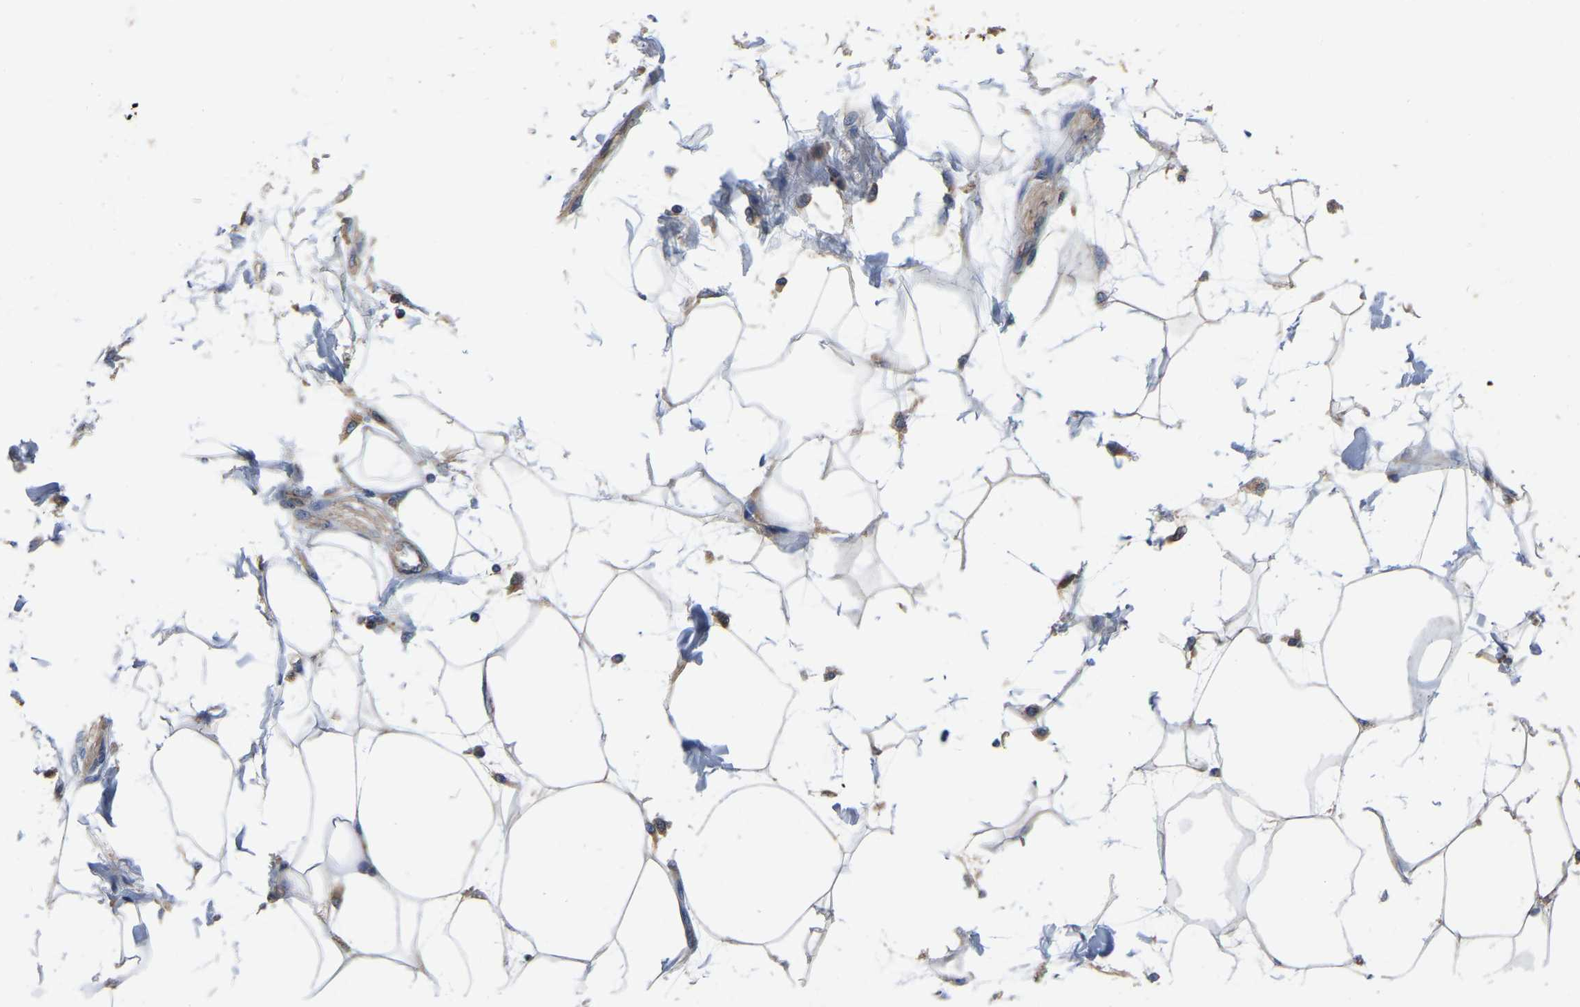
{"staining": {"intensity": "weak", "quantity": "<25%", "location": "cytoplasmic/membranous"}, "tissue": "adipose tissue", "cell_type": "Adipocytes", "image_type": "normal", "snomed": [{"axis": "morphology", "description": "Normal tissue, NOS"}, {"axis": "morphology", "description": "Adenocarcinoma, NOS"}, {"axis": "topography", "description": "Duodenum"}, {"axis": "topography", "description": "Peripheral nerve tissue"}], "caption": "IHC photomicrograph of normal adipose tissue: human adipose tissue stained with DAB shows no significant protein staining in adipocytes.", "gene": "GARS1", "patient": {"sex": "female", "age": 60}}